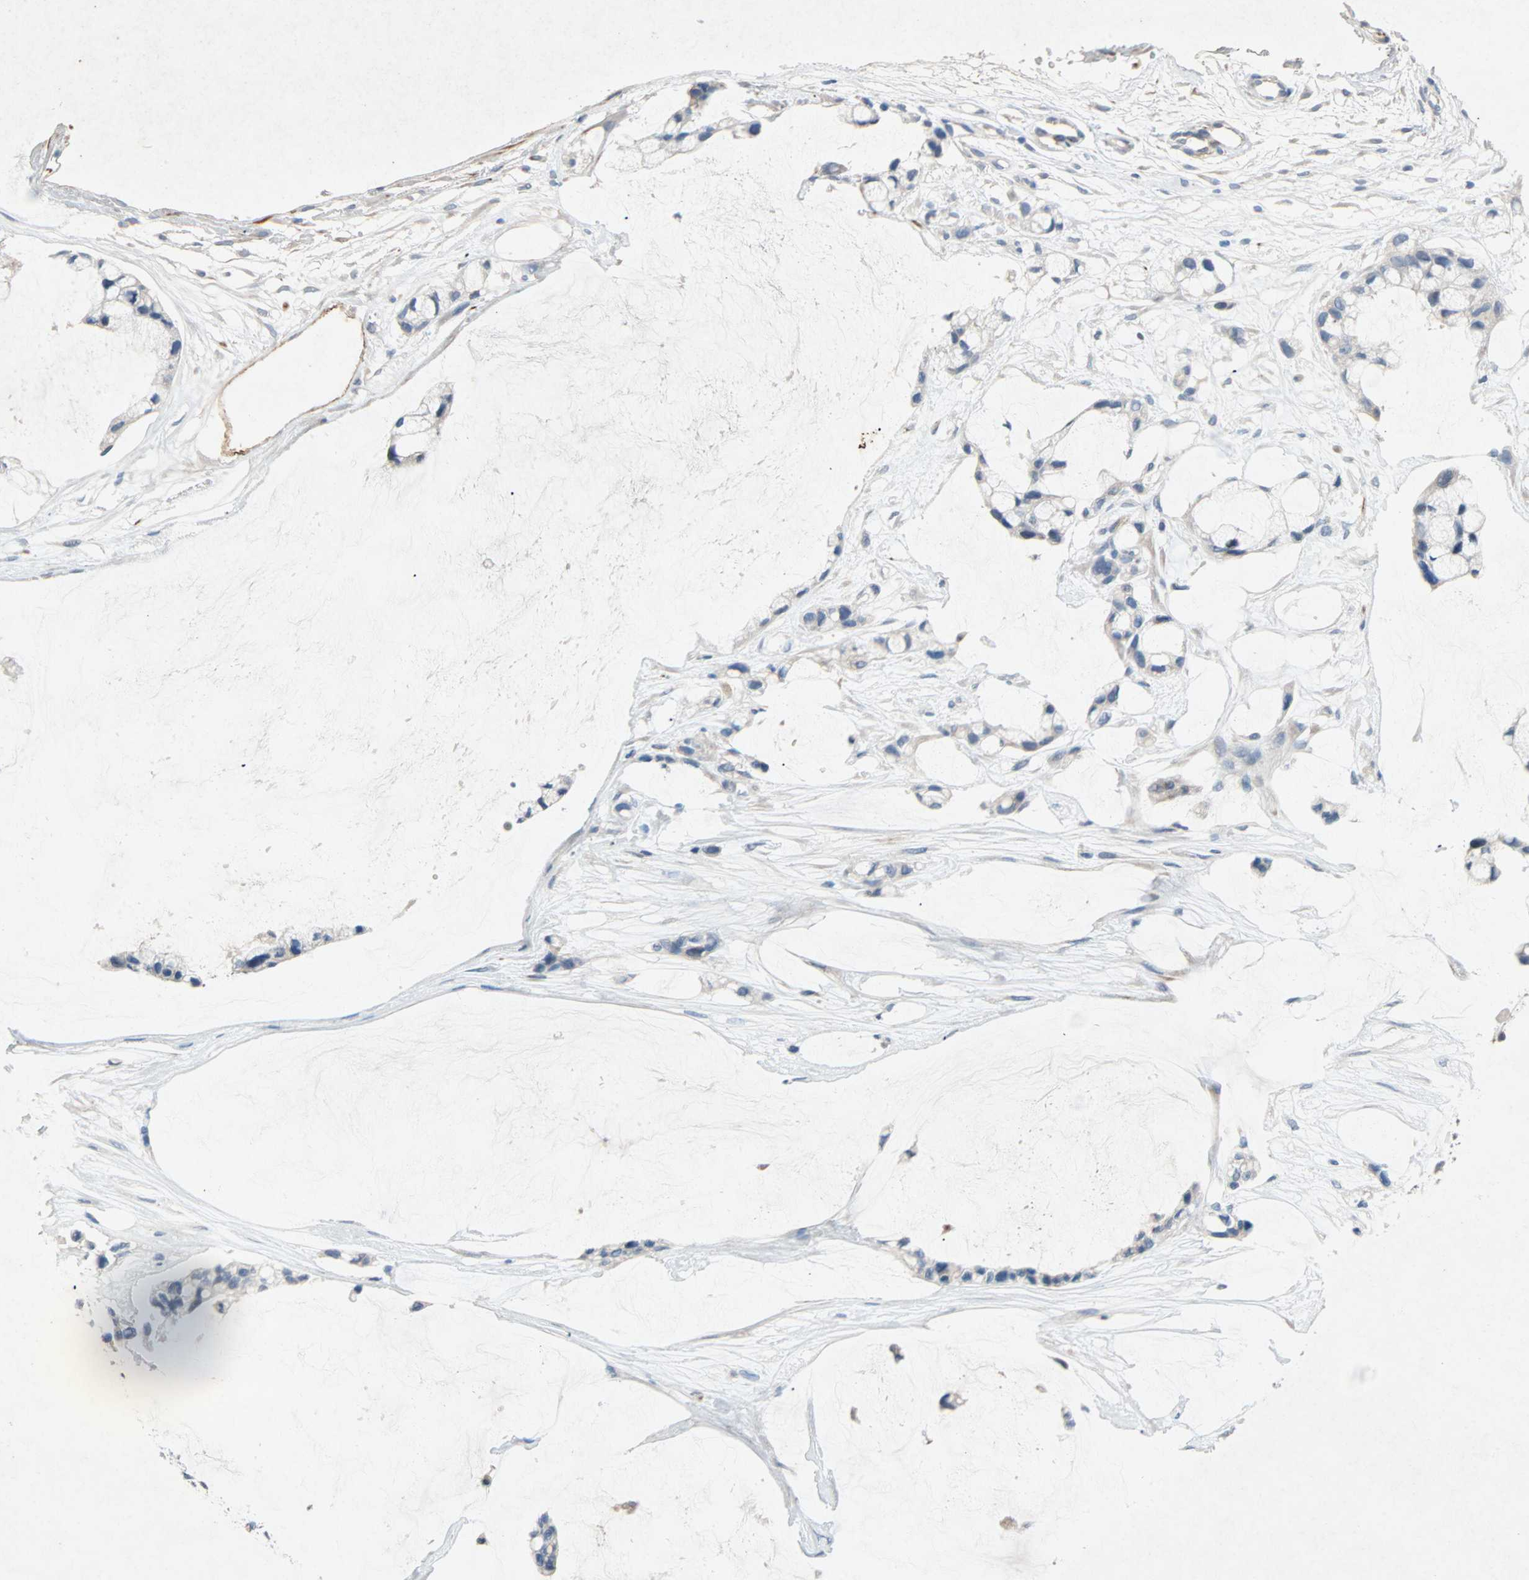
{"staining": {"intensity": "negative", "quantity": "none", "location": "none"}, "tissue": "ovarian cancer", "cell_type": "Tumor cells", "image_type": "cancer", "snomed": [{"axis": "morphology", "description": "Cystadenocarcinoma, mucinous, NOS"}, {"axis": "topography", "description": "Ovary"}], "caption": "Tumor cells are negative for brown protein staining in ovarian cancer (mucinous cystadenocarcinoma).", "gene": "PCDHB2", "patient": {"sex": "female", "age": 39}}